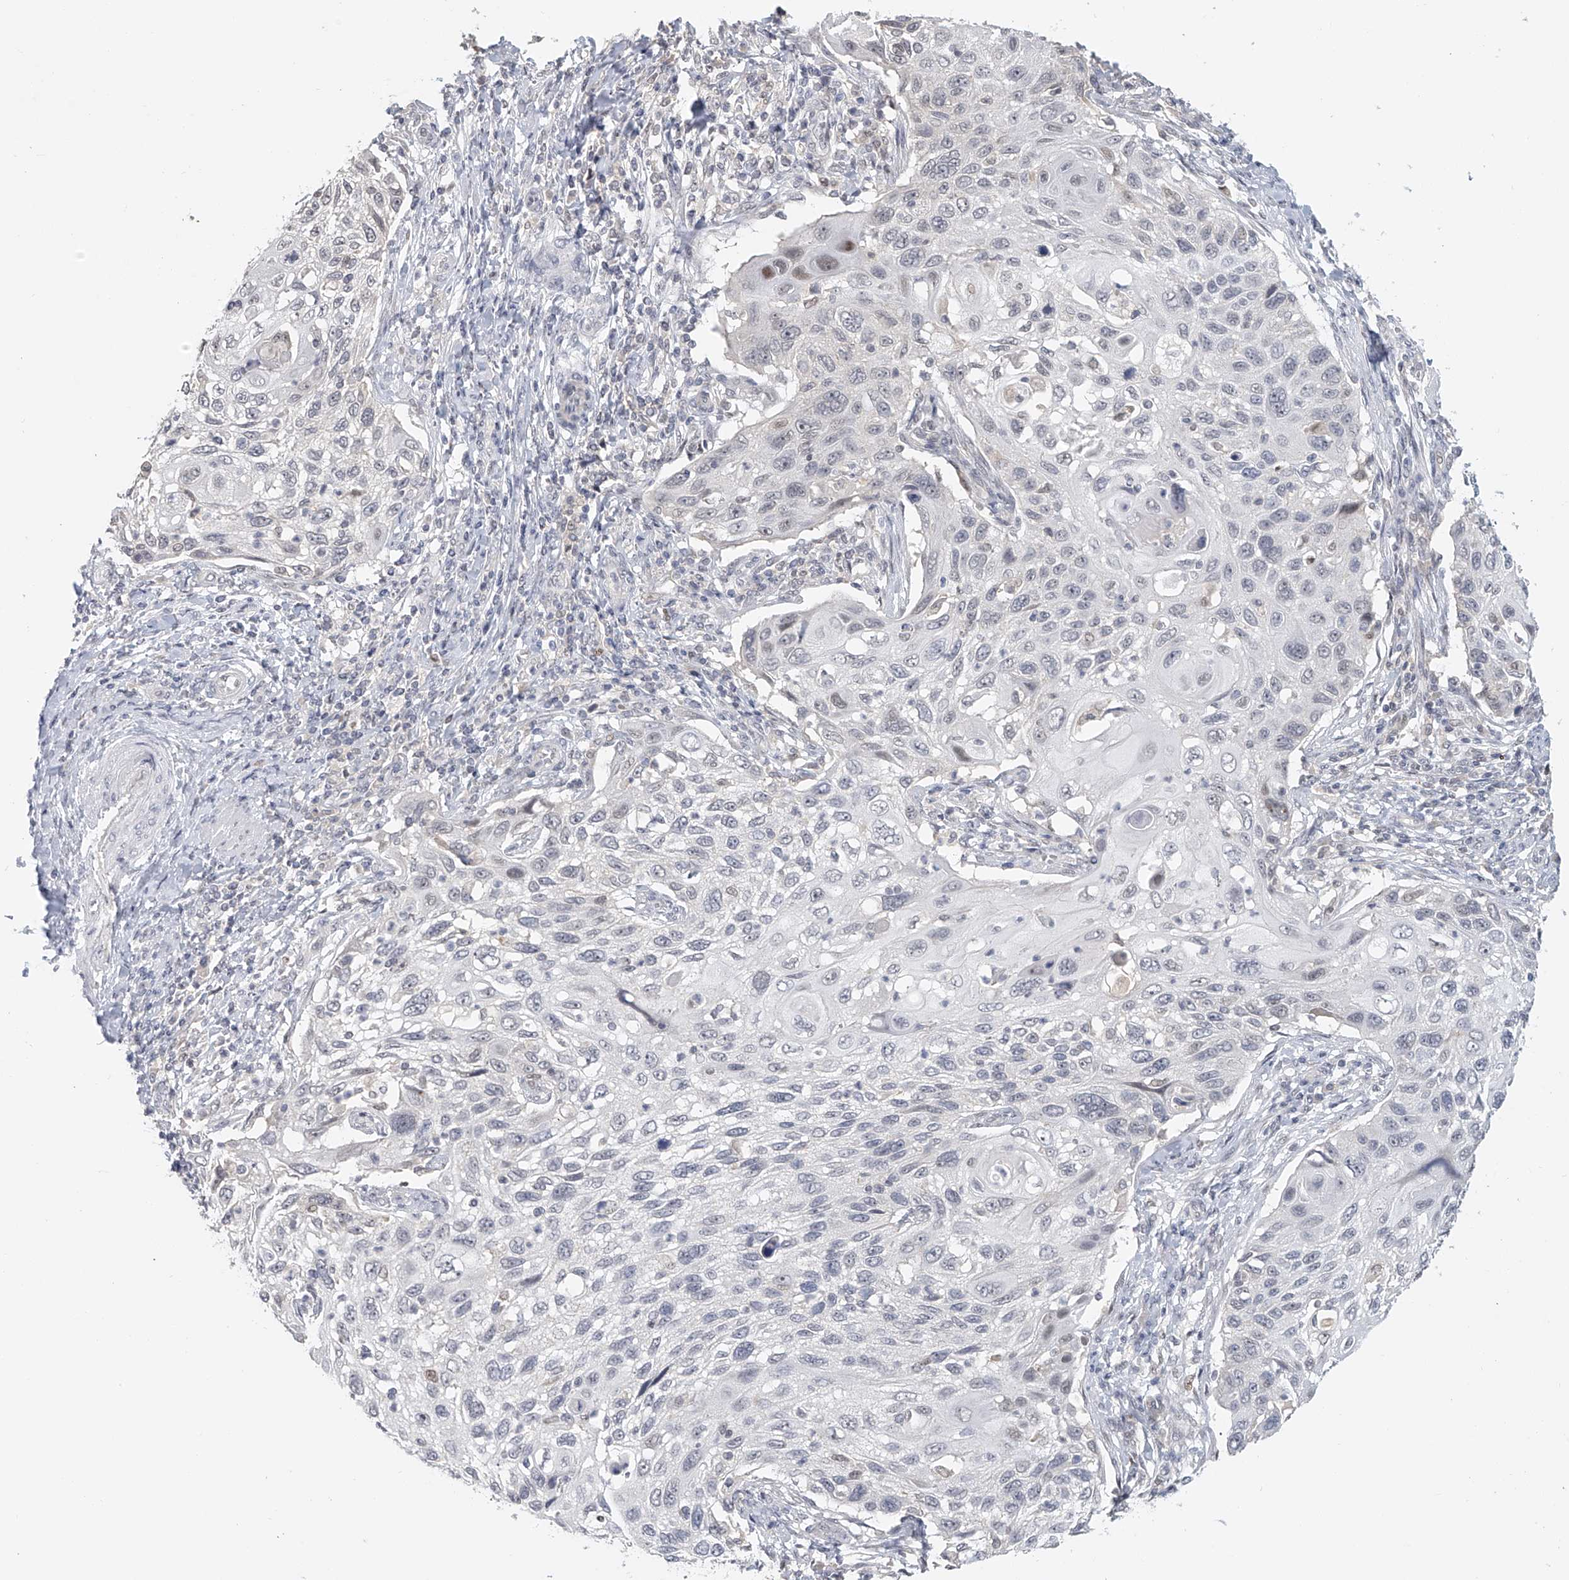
{"staining": {"intensity": "negative", "quantity": "none", "location": "none"}, "tissue": "cervical cancer", "cell_type": "Tumor cells", "image_type": "cancer", "snomed": [{"axis": "morphology", "description": "Squamous cell carcinoma, NOS"}, {"axis": "topography", "description": "Cervix"}], "caption": "Immunohistochemical staining of cervical cancer (squamous cell carcinoma) reveals no significant staining in tumor cells.", "gene": "DDX43", "patient": {"sex": "female", "age": 70}}